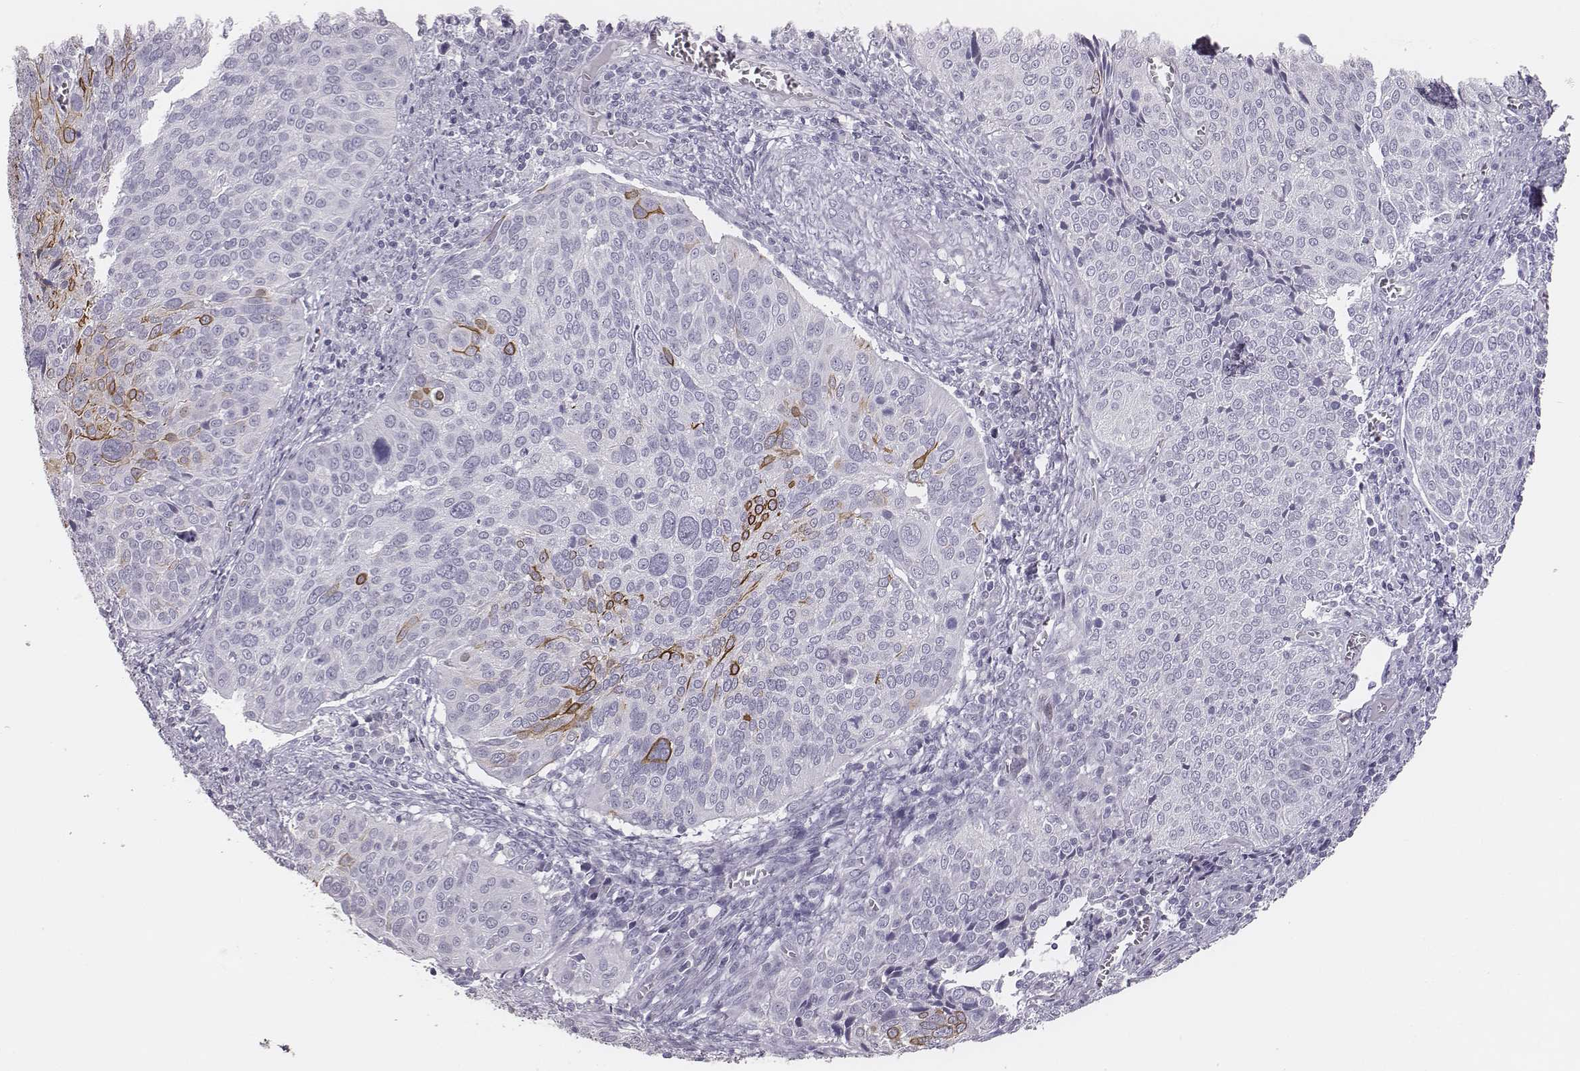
{"staining": {"intensity": "moderate", "quantity": "<25%", "location": "cytoplasmic/membranous"}, "tissue": "cervical cancer", "cell_type": "Tumor cells", "image_type": "cancer", "snomed": [{"axis": "morphology", "description": "Squamous cell carcinoma, NOS"}, {"axis": "topography", "description": "Cervix"}], "caption": "Cervical cancer stained with a protein marker shows moderate staining in tumor cells.", "gene": "ADGRF4", "patient": {"sex": "female", "age": 39}}